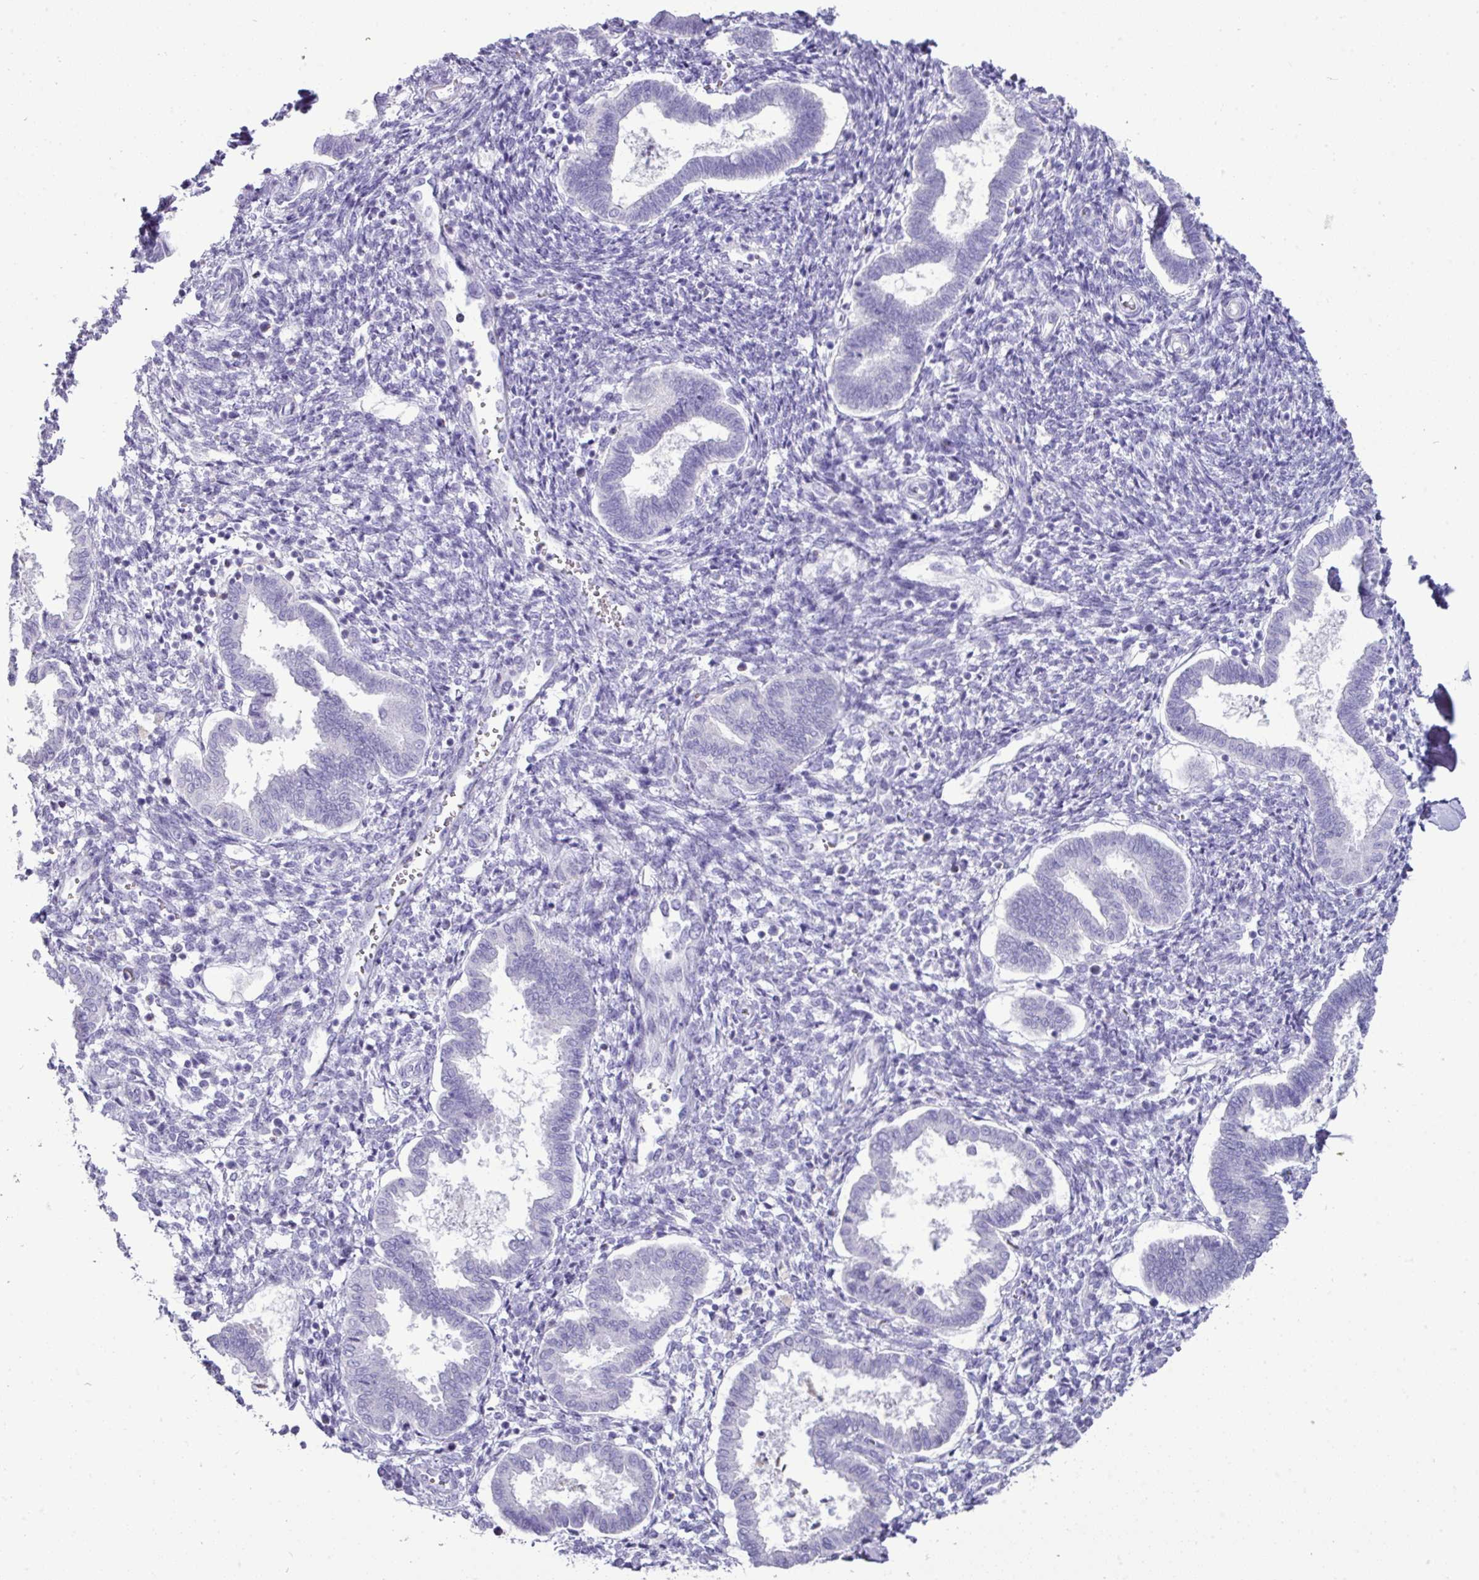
{"staining": {"intensity": "negative", "quantity": "none", "location": "none"}, "tissue": "endometrium", "cell_type": "Cells in endometrial stroma", "image_type": "normal", "snomed": [{"axis": "morphology", "description": "Normal tissue, NOS"}, {"axis": "topography", "description": "Endometrium"}], "caption": "DAB (3,3'-diaminobenzidine) immunohistochemical staining of benign endometrium displays no significant staining in cells in endometrial stroma.", "gene": "GSTA1", "patient": {"sex": "female", "age": 24}}